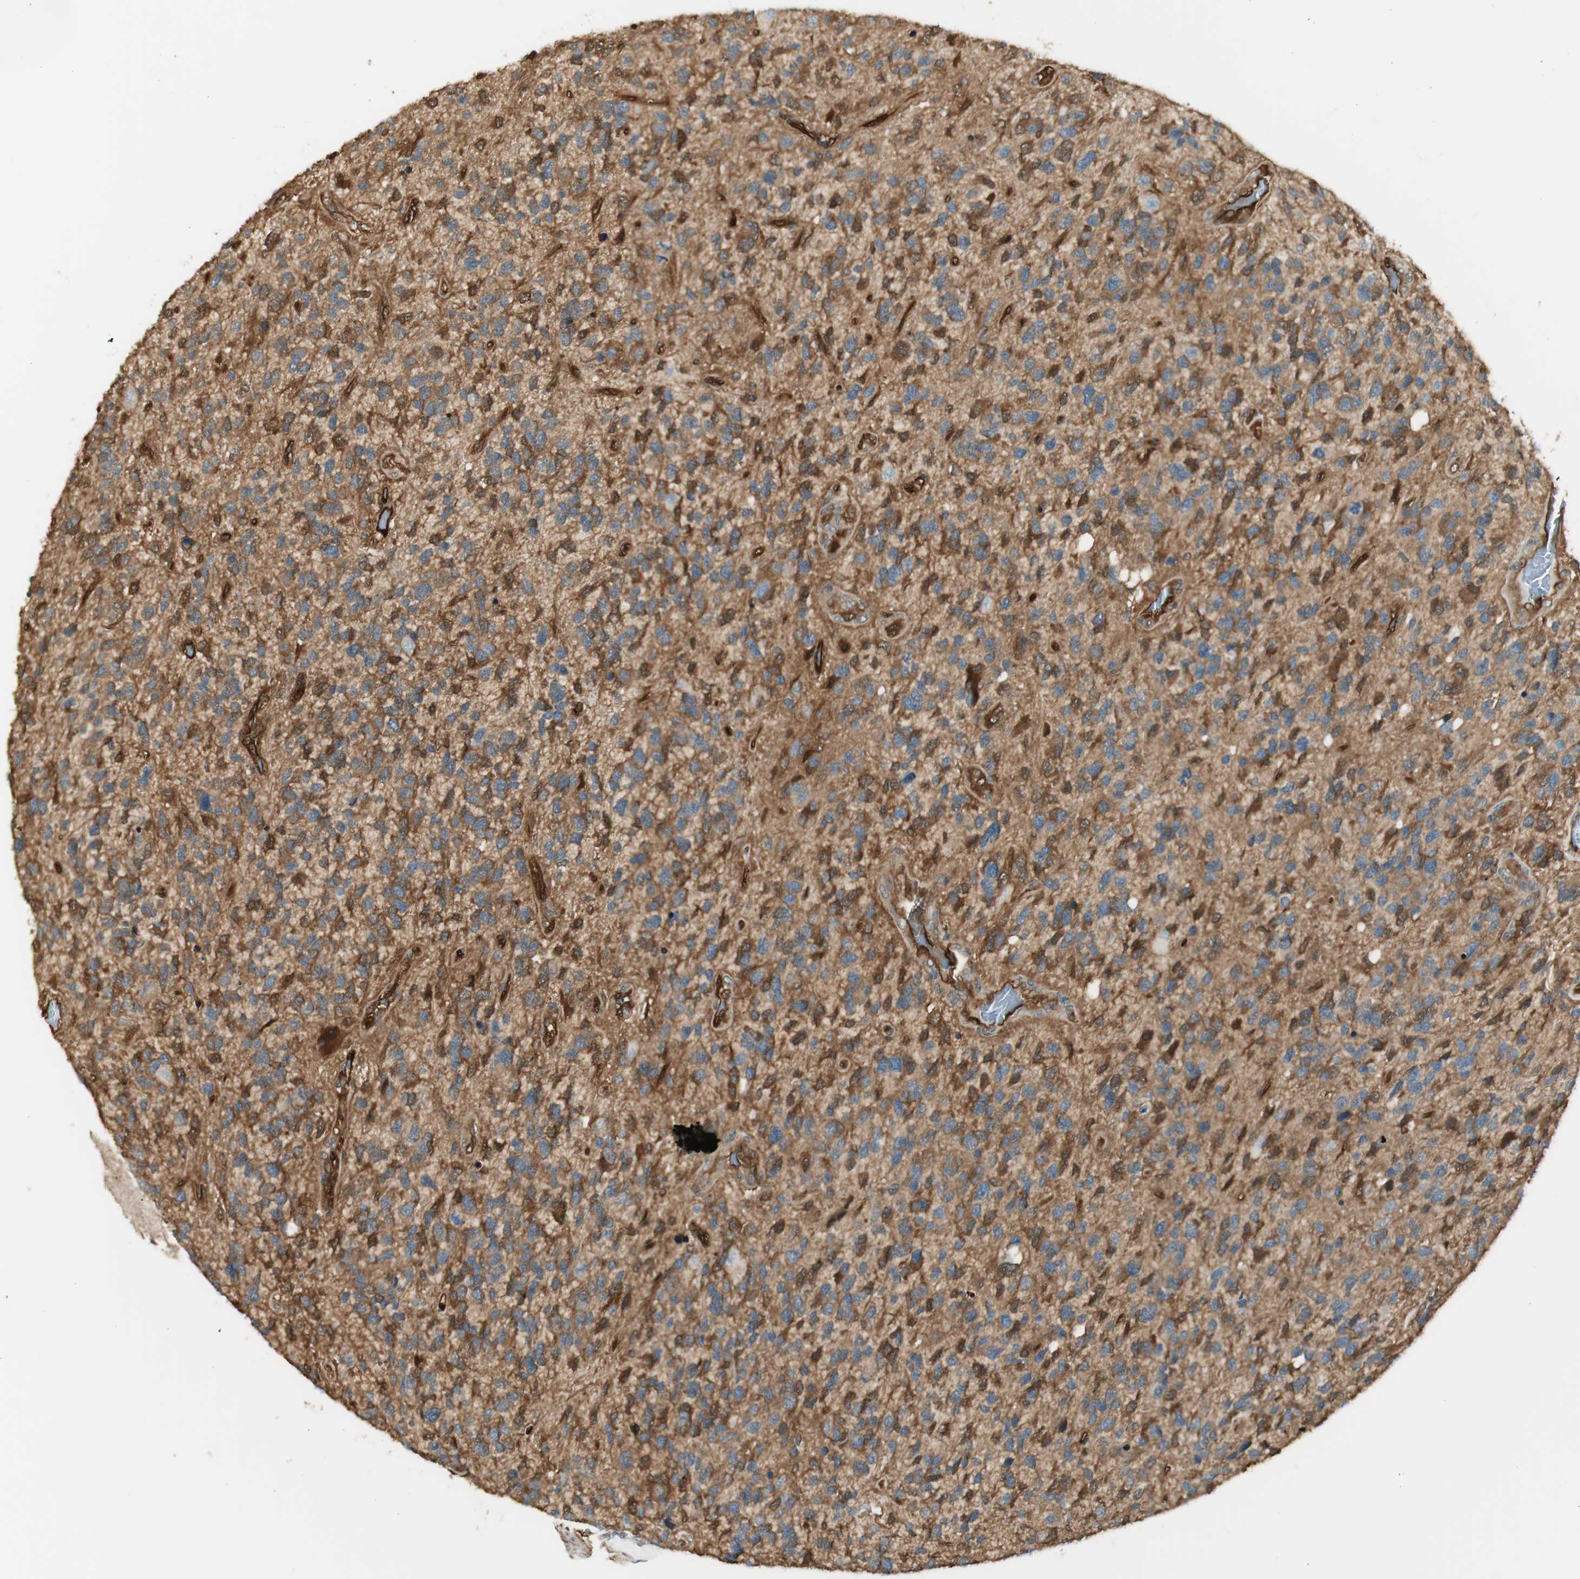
{"staining": {"intensity": "strong", "quantity": ">75%", "location": "cytoplasmic/membranous"}, "tissue": "glioma", "cell_type": "Tumor cells", "image_type": "cancer", "snomed": [{"axis": "morphology", "description": "Glioma, malignant, High grade"}, {"axis": "topography", "description": "Brain"}], "caption": "Protein expression analysis of human high-grade glioma (malignant) reveals strong cytoplasmic/membranous expression in about >75% of tumor cells. (Stains: DAB in brown, nuclei in blue, Microscopy: brightfield microscopy at high magnification).", "gene": "SERPINB6", "patient": {"sex": "female", "age": 58}}